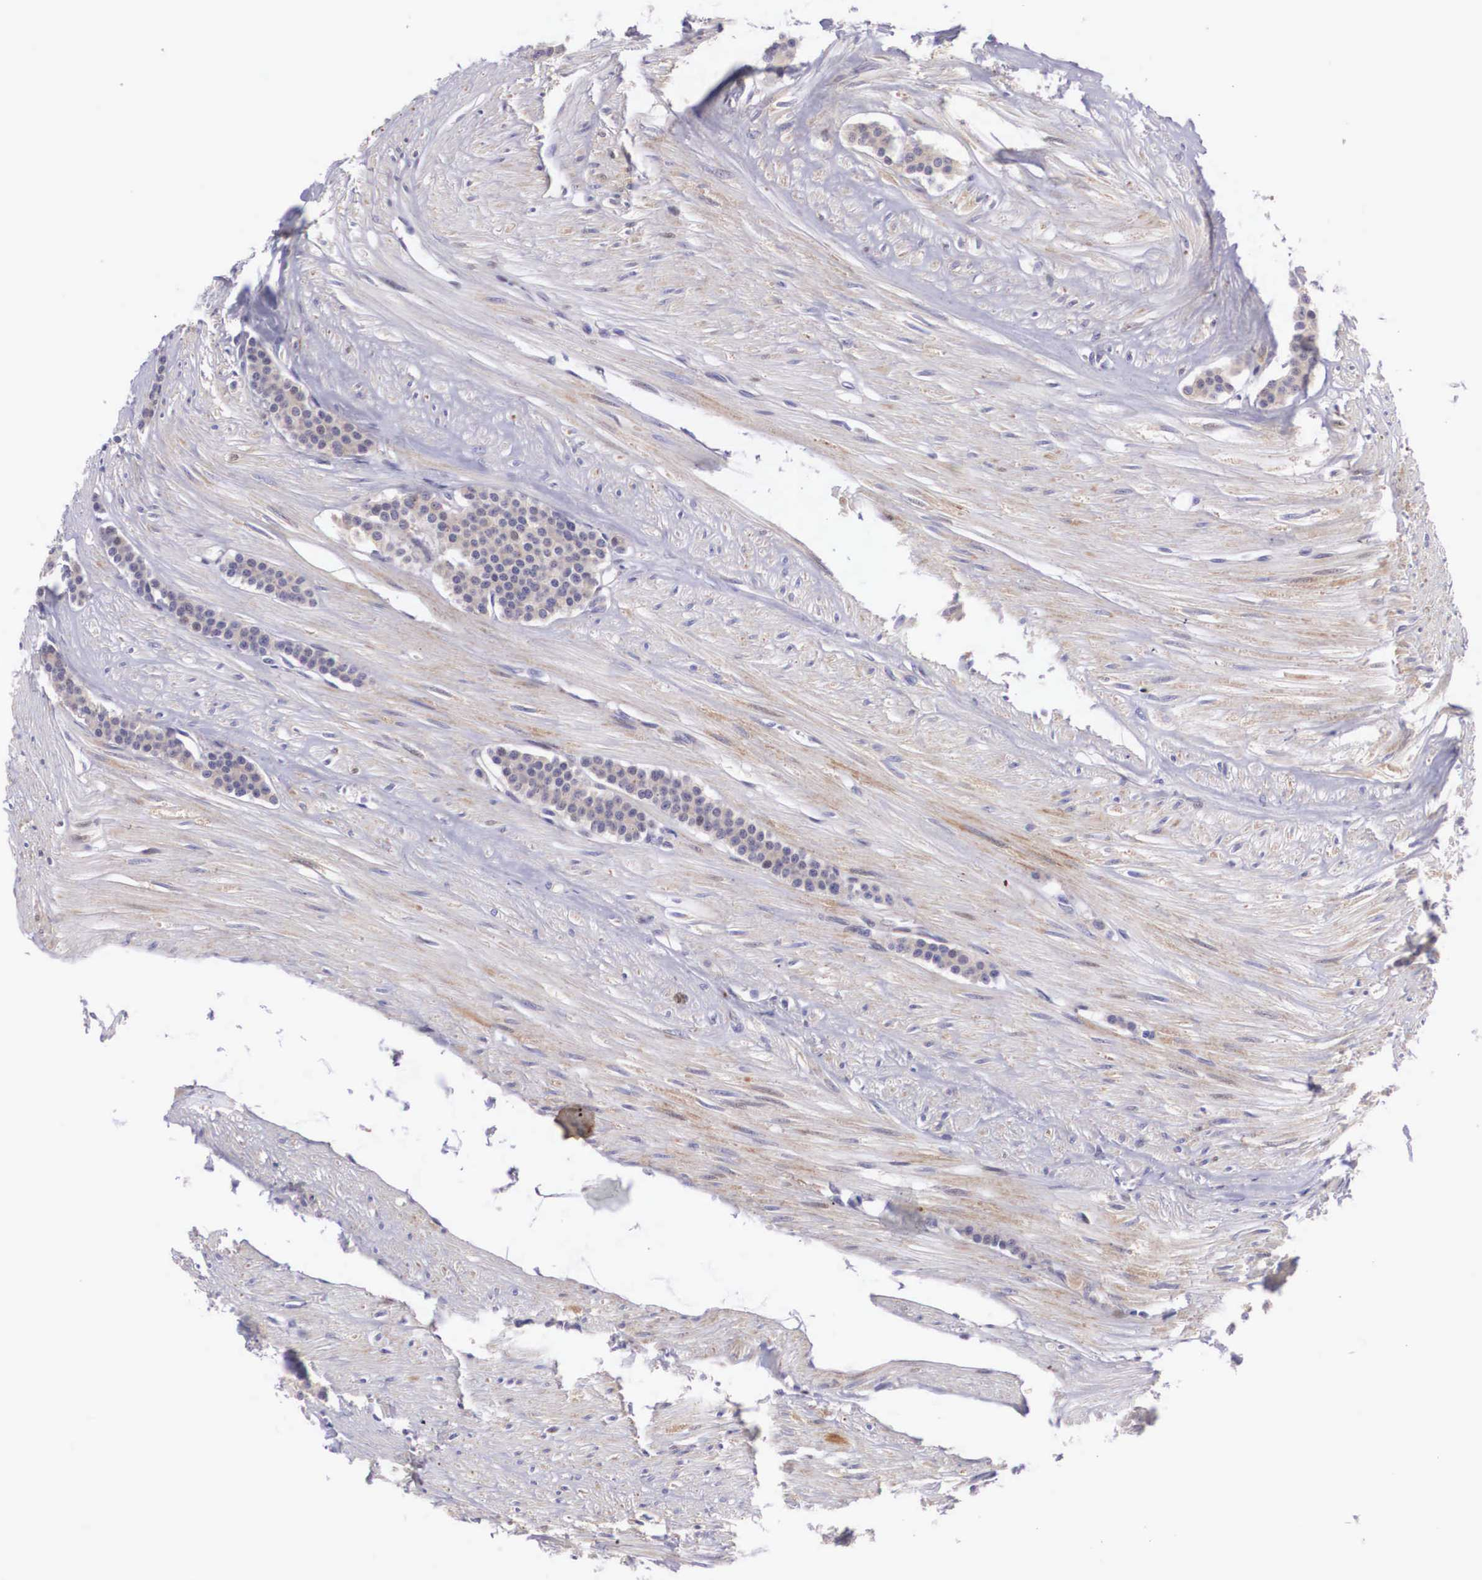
{"staining": {"intensity": "weak", "quantity": "25%-75%", "location": "cytoplasmic/membranous"}, "tissue": "carcinoid", "cell_type": "Tumor cells", "image_type": "cancer", "snomed": [{"axis": "morphology", "description": "Carcinoid, malignant, NOS"}, {"axis": "topography", "description": "Small intestine"}], "caption": "Carcinoid stained for a protein displays weak cytoplasmic/membranous positivity in tumor cells.", "gene": "EMID1", "patient": {"sex": "male", "age": 60}}